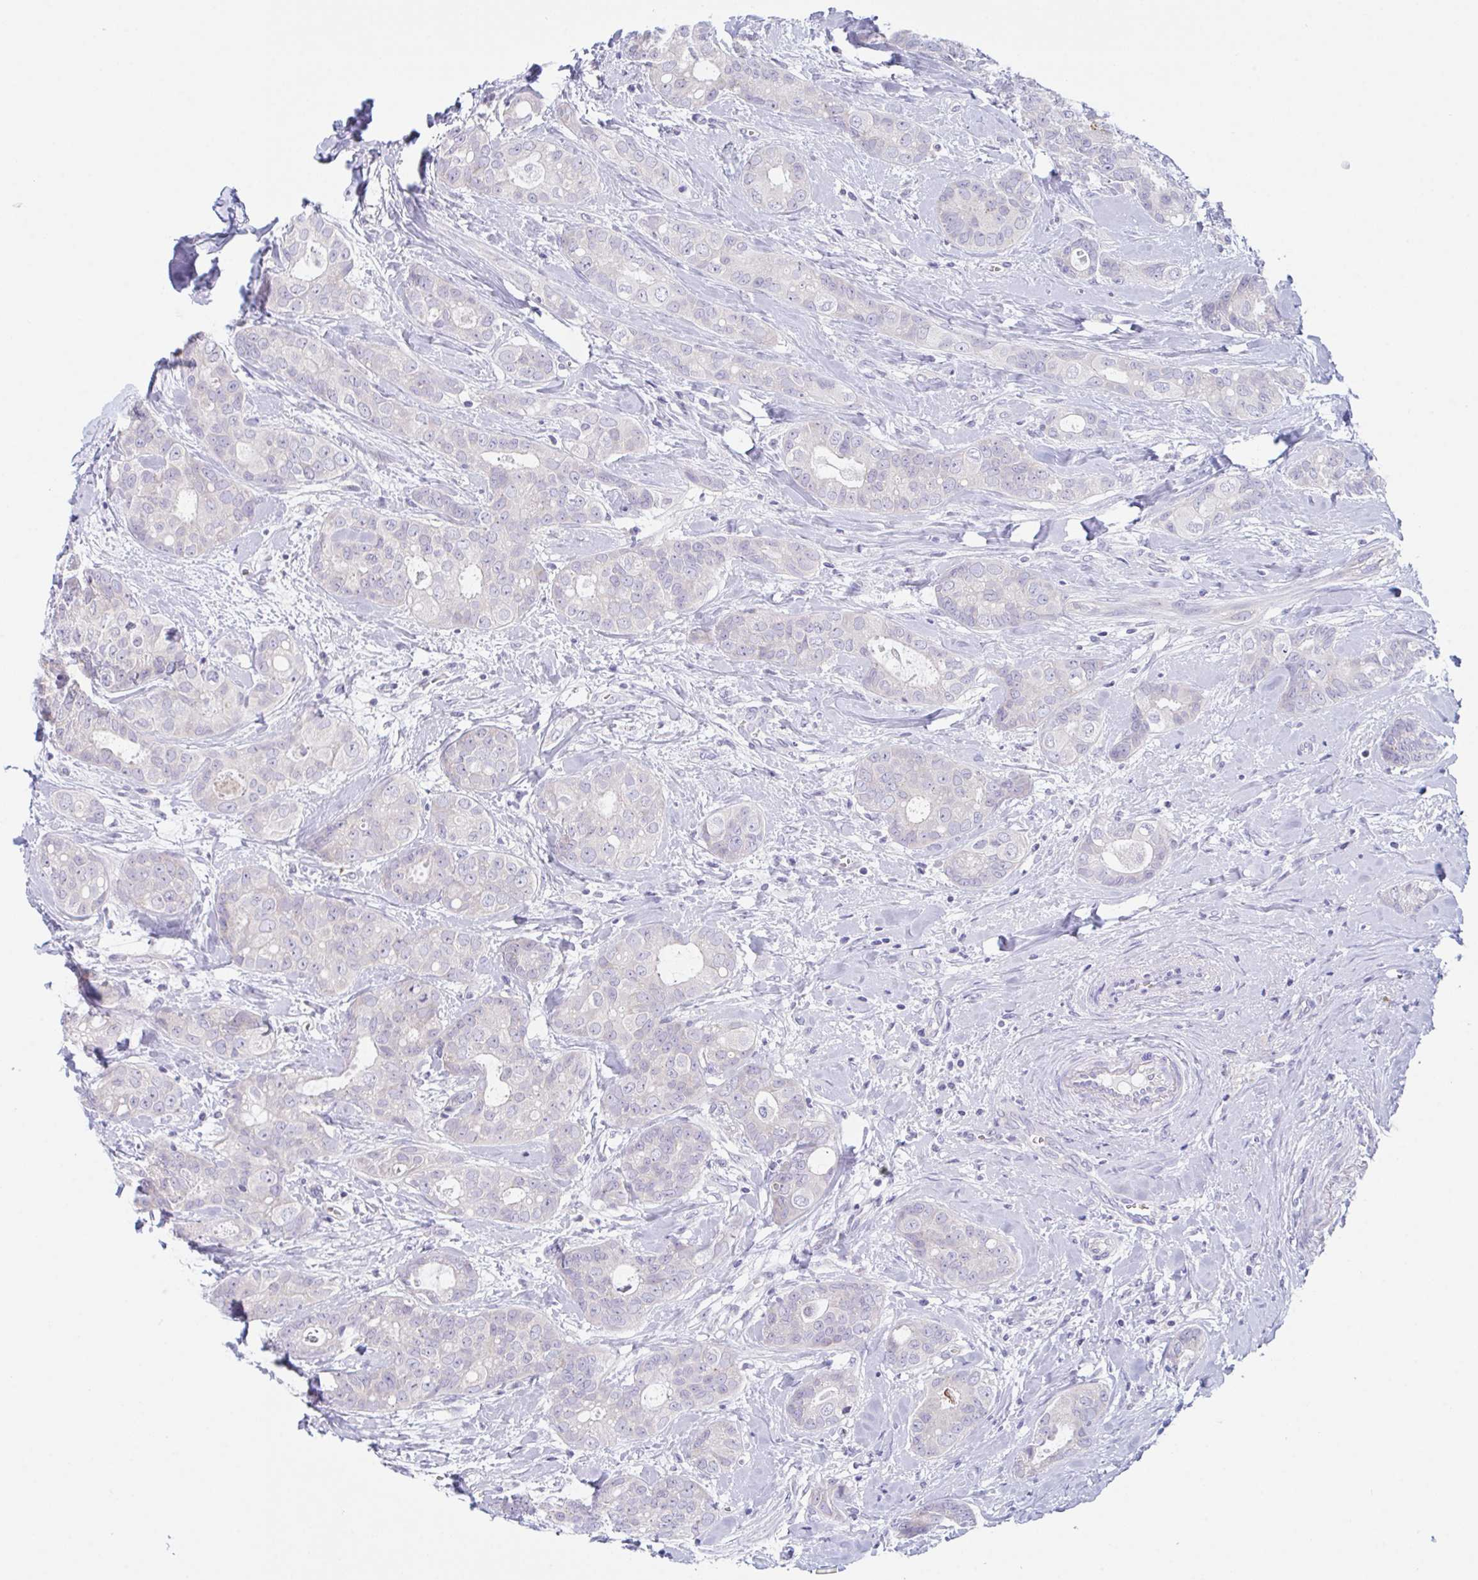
{"staining": {"intensity": "negative", "quantity": "none", "location": "none"}, "tissue": "breast cancer", "cell_type": "Tumor cells", "image_type": "cancer", "snomed": [{"axis": "morphology", "description": "Duct carcinoma"}, {"axis": "topography", "description": "Breast"}], "caption": "This photomicrograph is of invasive ductal carcinoma (breast) stained with immunohistochemistry to label a protein in brown with the nuclei are counter-stained blue. There is no positivity in tumor cells.", "gene": "NAA30", "patient": {"sex": "female", "age": 45}}